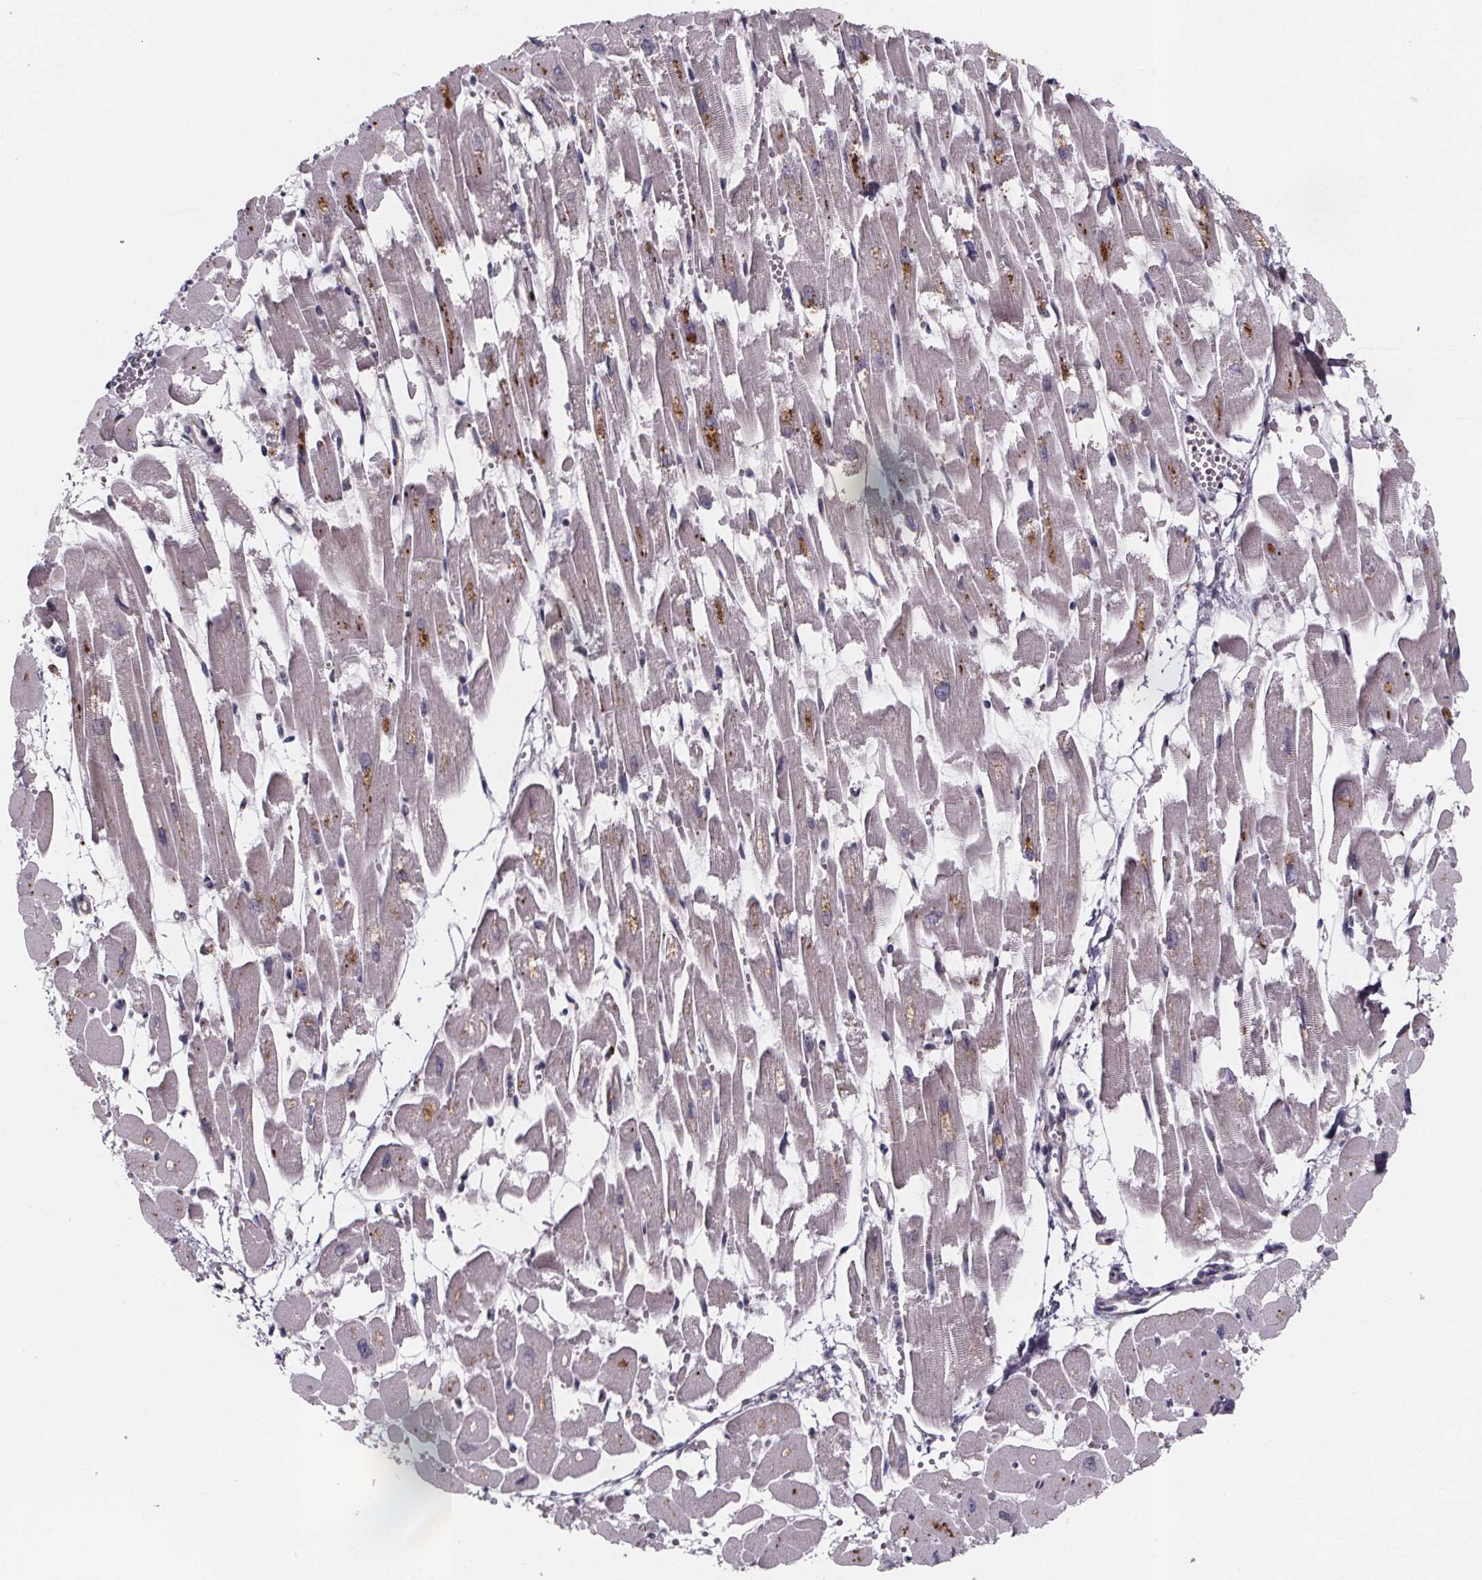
{"staining": {"intensity": "moderate", "quantity": "25%-75%", "location": "cytoplasmic/membranous"}, "tissue": "heart muscle", "cell_type": "Cardiomyocytes", "image_type": "normal", "snomed": [{"axis": "morphology", "description": "Normal tissue, NOS"}, {"axis": "topography", "description": "Heart"}], "caption": "Immunohistochemistry (IHC) histopathology image of unremarkable heart muscle: human heart muscle stained using immunohistochemistry (IHC) demonstrates medium levels of moderate protein expression localized specifically in the cytoplasmic/membranous of cardiomyocytes, appearing as a cytoplasmic/membranous brown color.", "gene": "NDST1", "patient": {"sex": "female", "age": 52}}